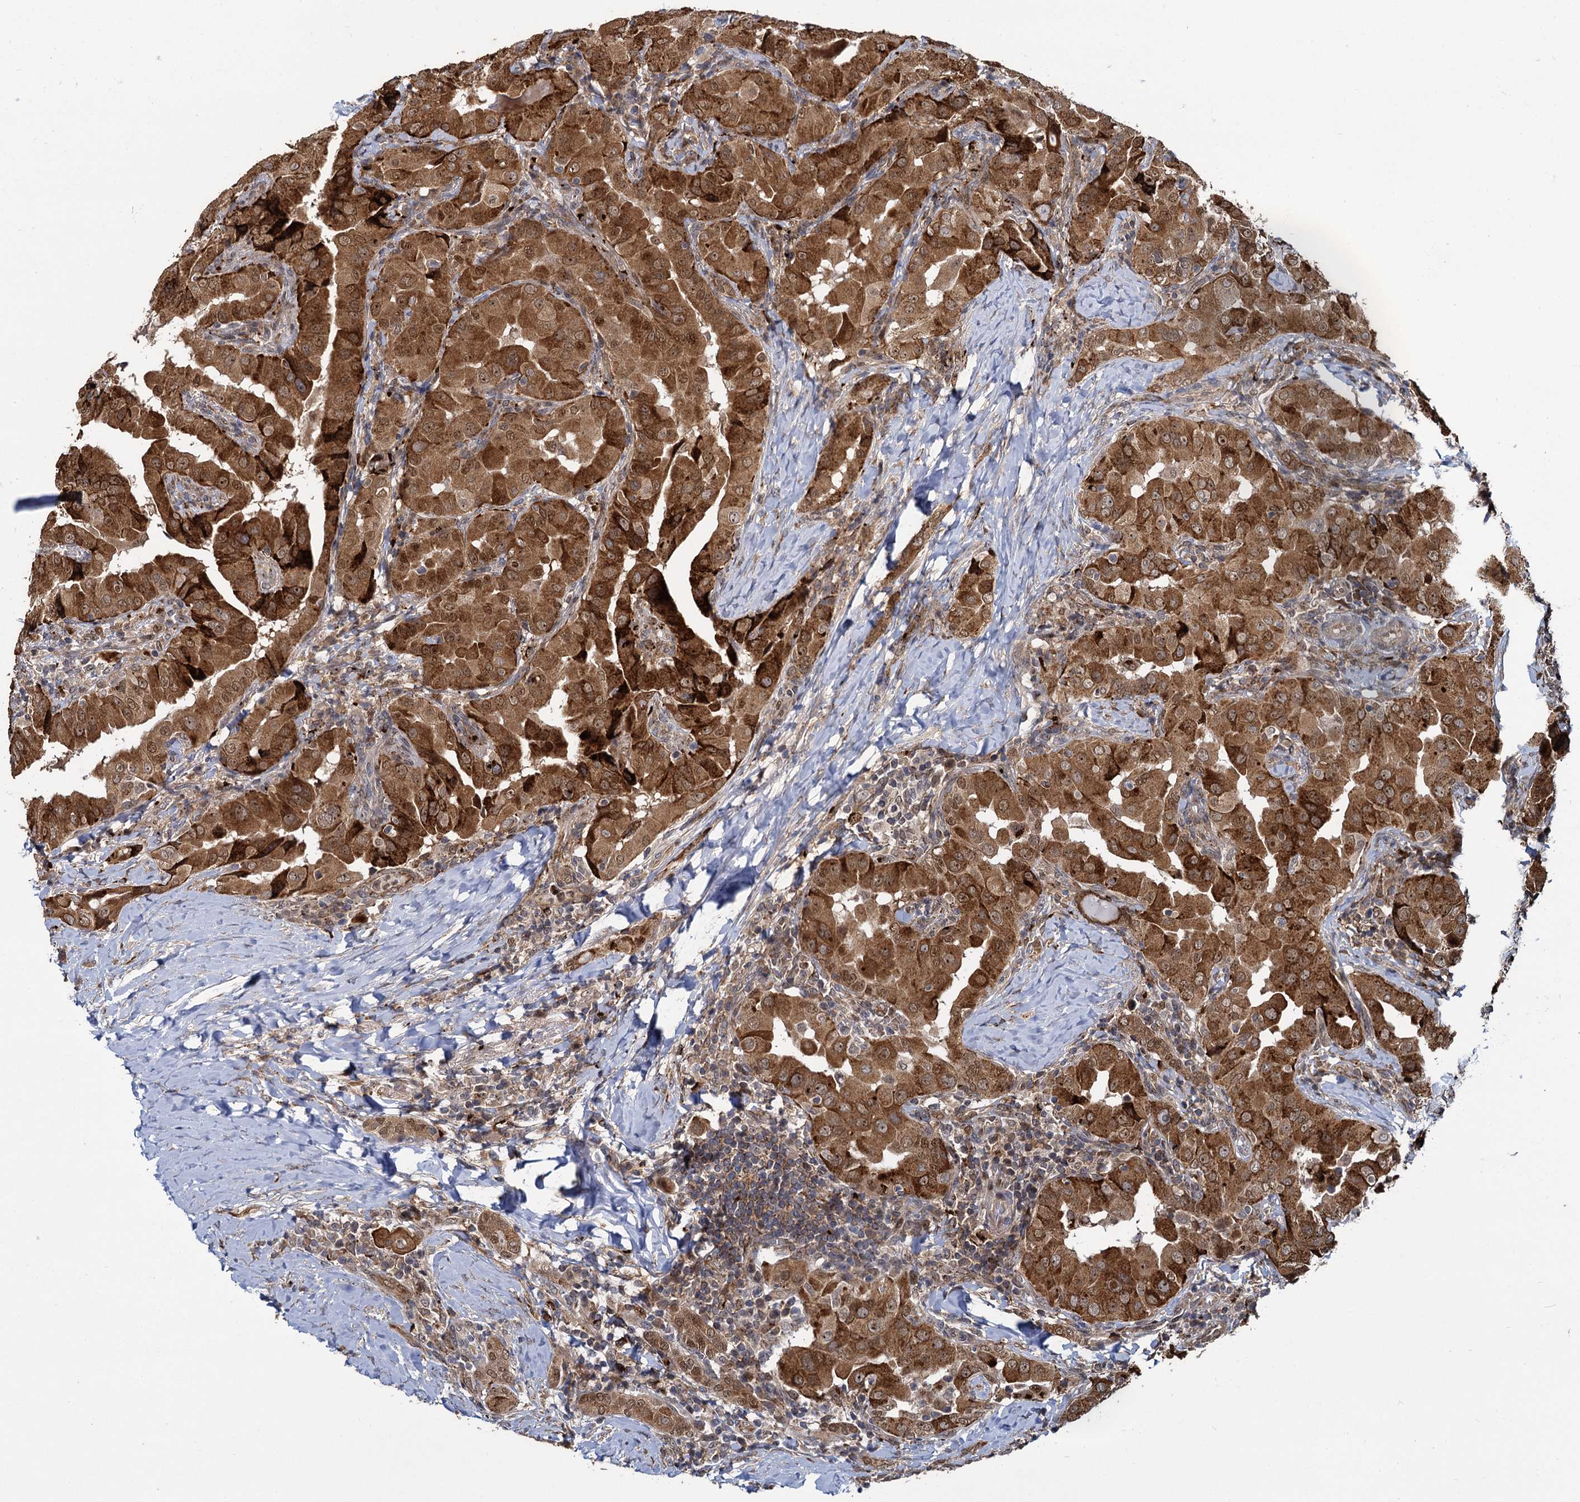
{"staining": {"intensity": "strong", "quantity": ">75%", "location": "cytoplasmic/membranous,nuclear"}, "tissue": "thyroid cancer", "cell_type": "Tumor cells", "image_type": "cancer", "snomed": [{"axis": "morphology", "description": "Papillary adenocarcinoma, NOS"}, {"axis": "topography", "description": "Thyroid gland"}], "caption": "Human papillary adenocarcinoma (thyroid) stained with a brown dye shows strong cytoplasmic/membranous and nuclear positive positivity in approximately >75% of tumor cells.", "gene": "GAL3ST4", "patient": {"sex": "male", "age": 33}}